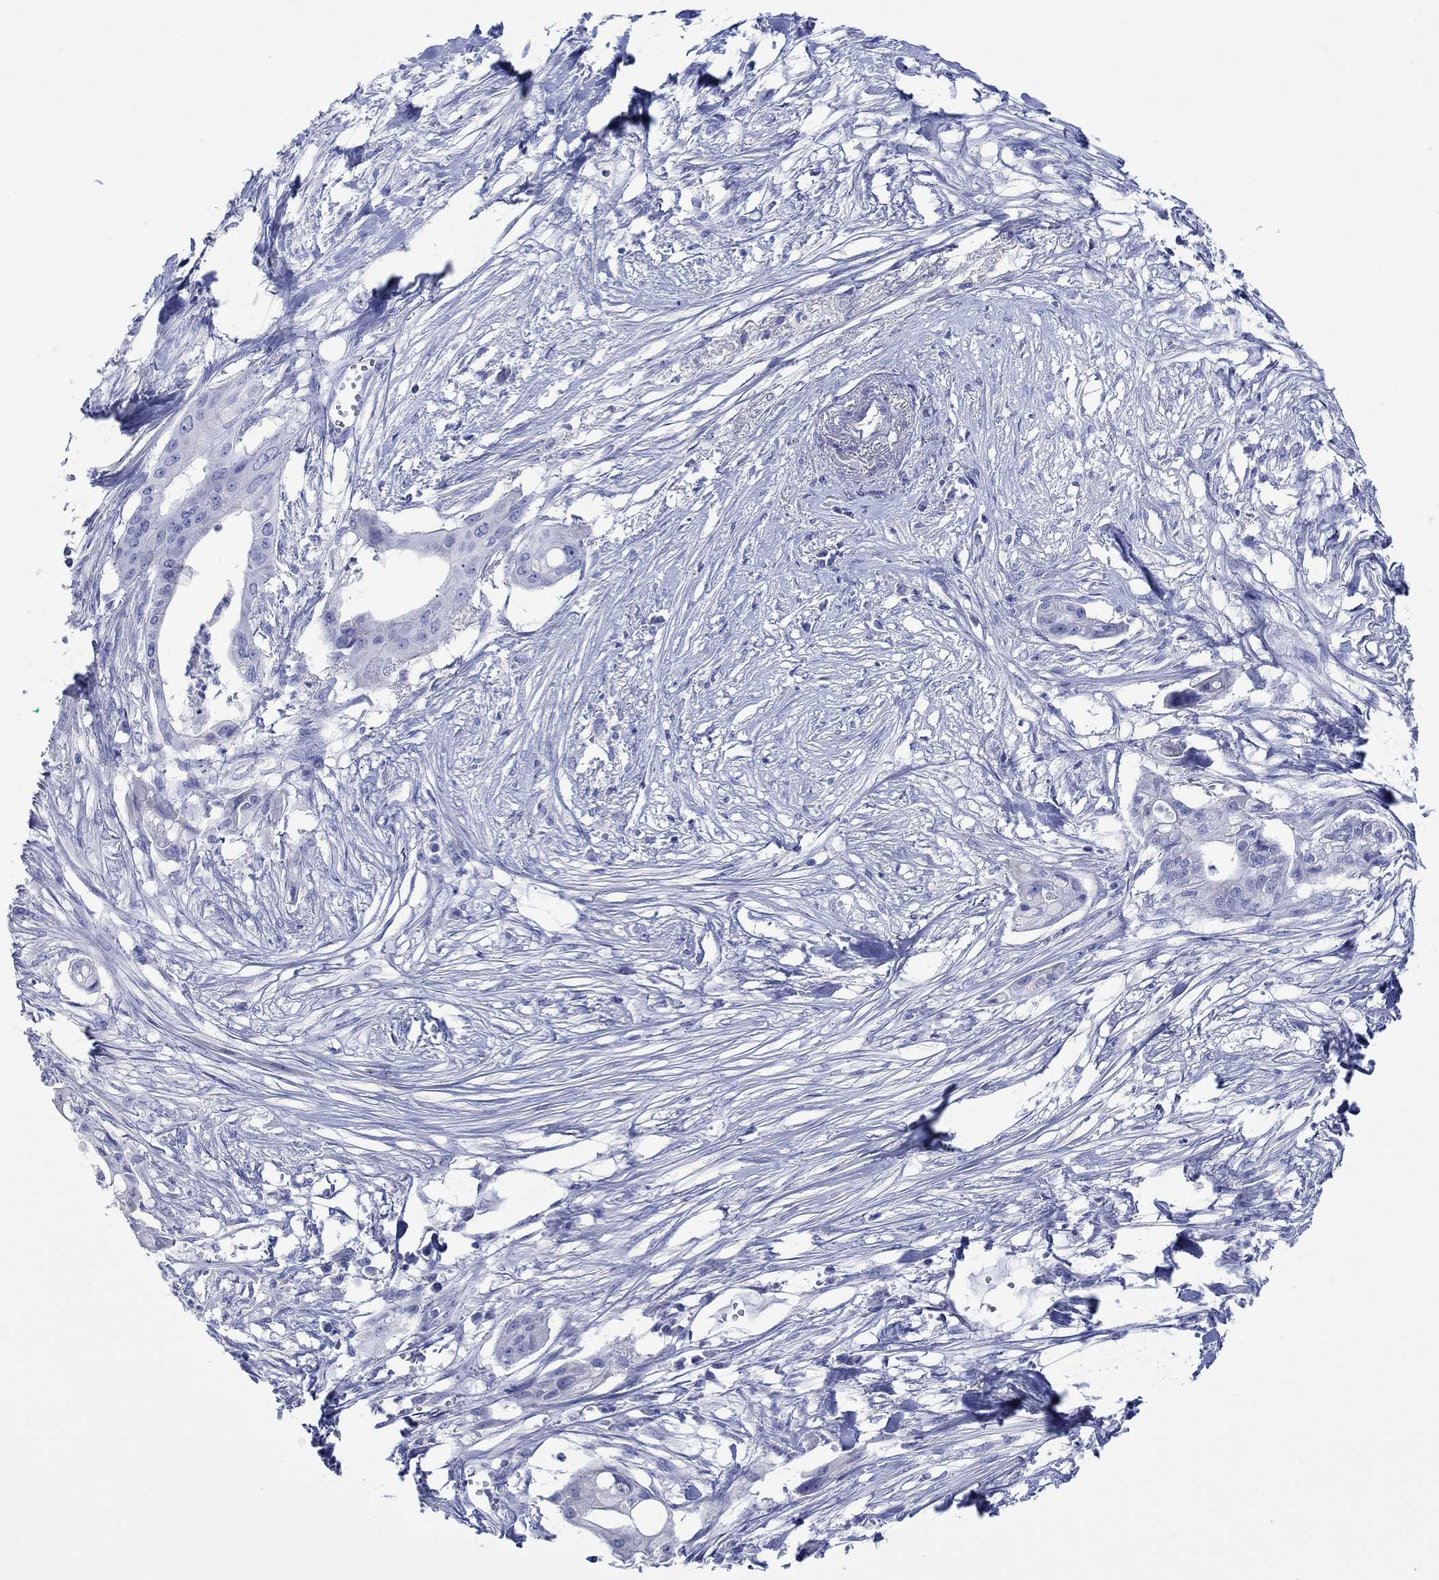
{"staining": {"intensity": "negative", "quantity": "none", "location": "none"}, "tissue": "pancreatic cancer", "cell_type": "Tumor cells", "image_type": "cancer", "snomed": [{"axis": "morphology", "description": "Normal tissue, NOS"}, {"axis": "morphology", "description": "Adenocarcinoma, NOS"}, {"axis": "topography", "description": "Pancreas"}], "caption": "The photomicrograph demonstrates no significant positivity in tumor cells of pancreatic cancer (adenocarcinoma).", "gene": "CPLX2", "patient": {"sex": "female", "age": 58}}